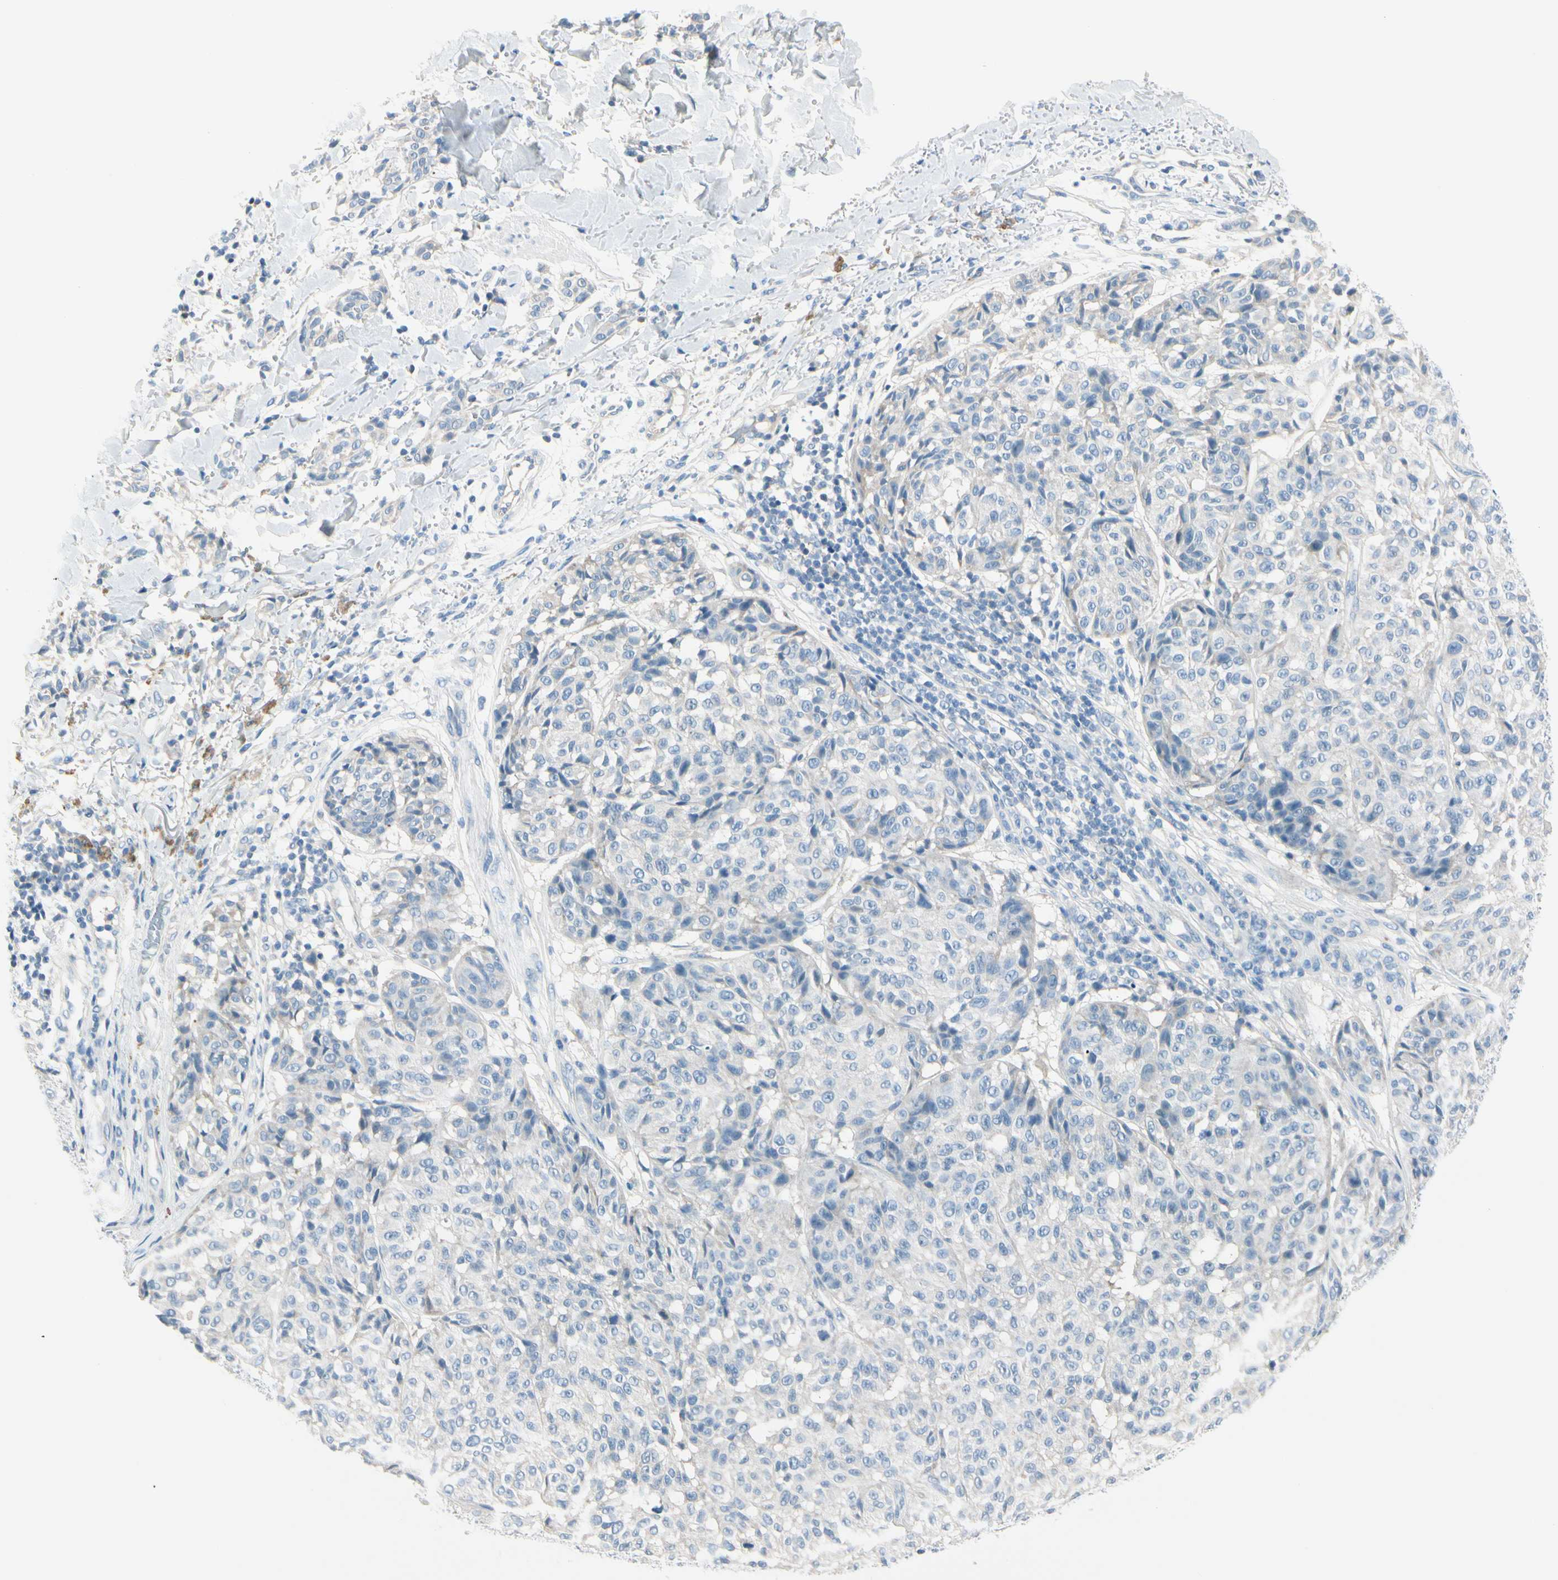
{"staining": {"intensity": "negative", "quantity": "none", "location": "none"}, "tissue": "melanoma", "cell_type": "Tumor cells", "image_type": "cancer", "snomed": [{"axis": "morphology", "description": "Malignant melanoma, NOS"}, {"axis": "topography", "description": "Skin"}], "caption": "DAB immunohistochemical staining of human malignant melanoma shows no significant staining in tumor cells.", "gene": "PEBP1", "patient": {"sex": "female", "age": 46}}